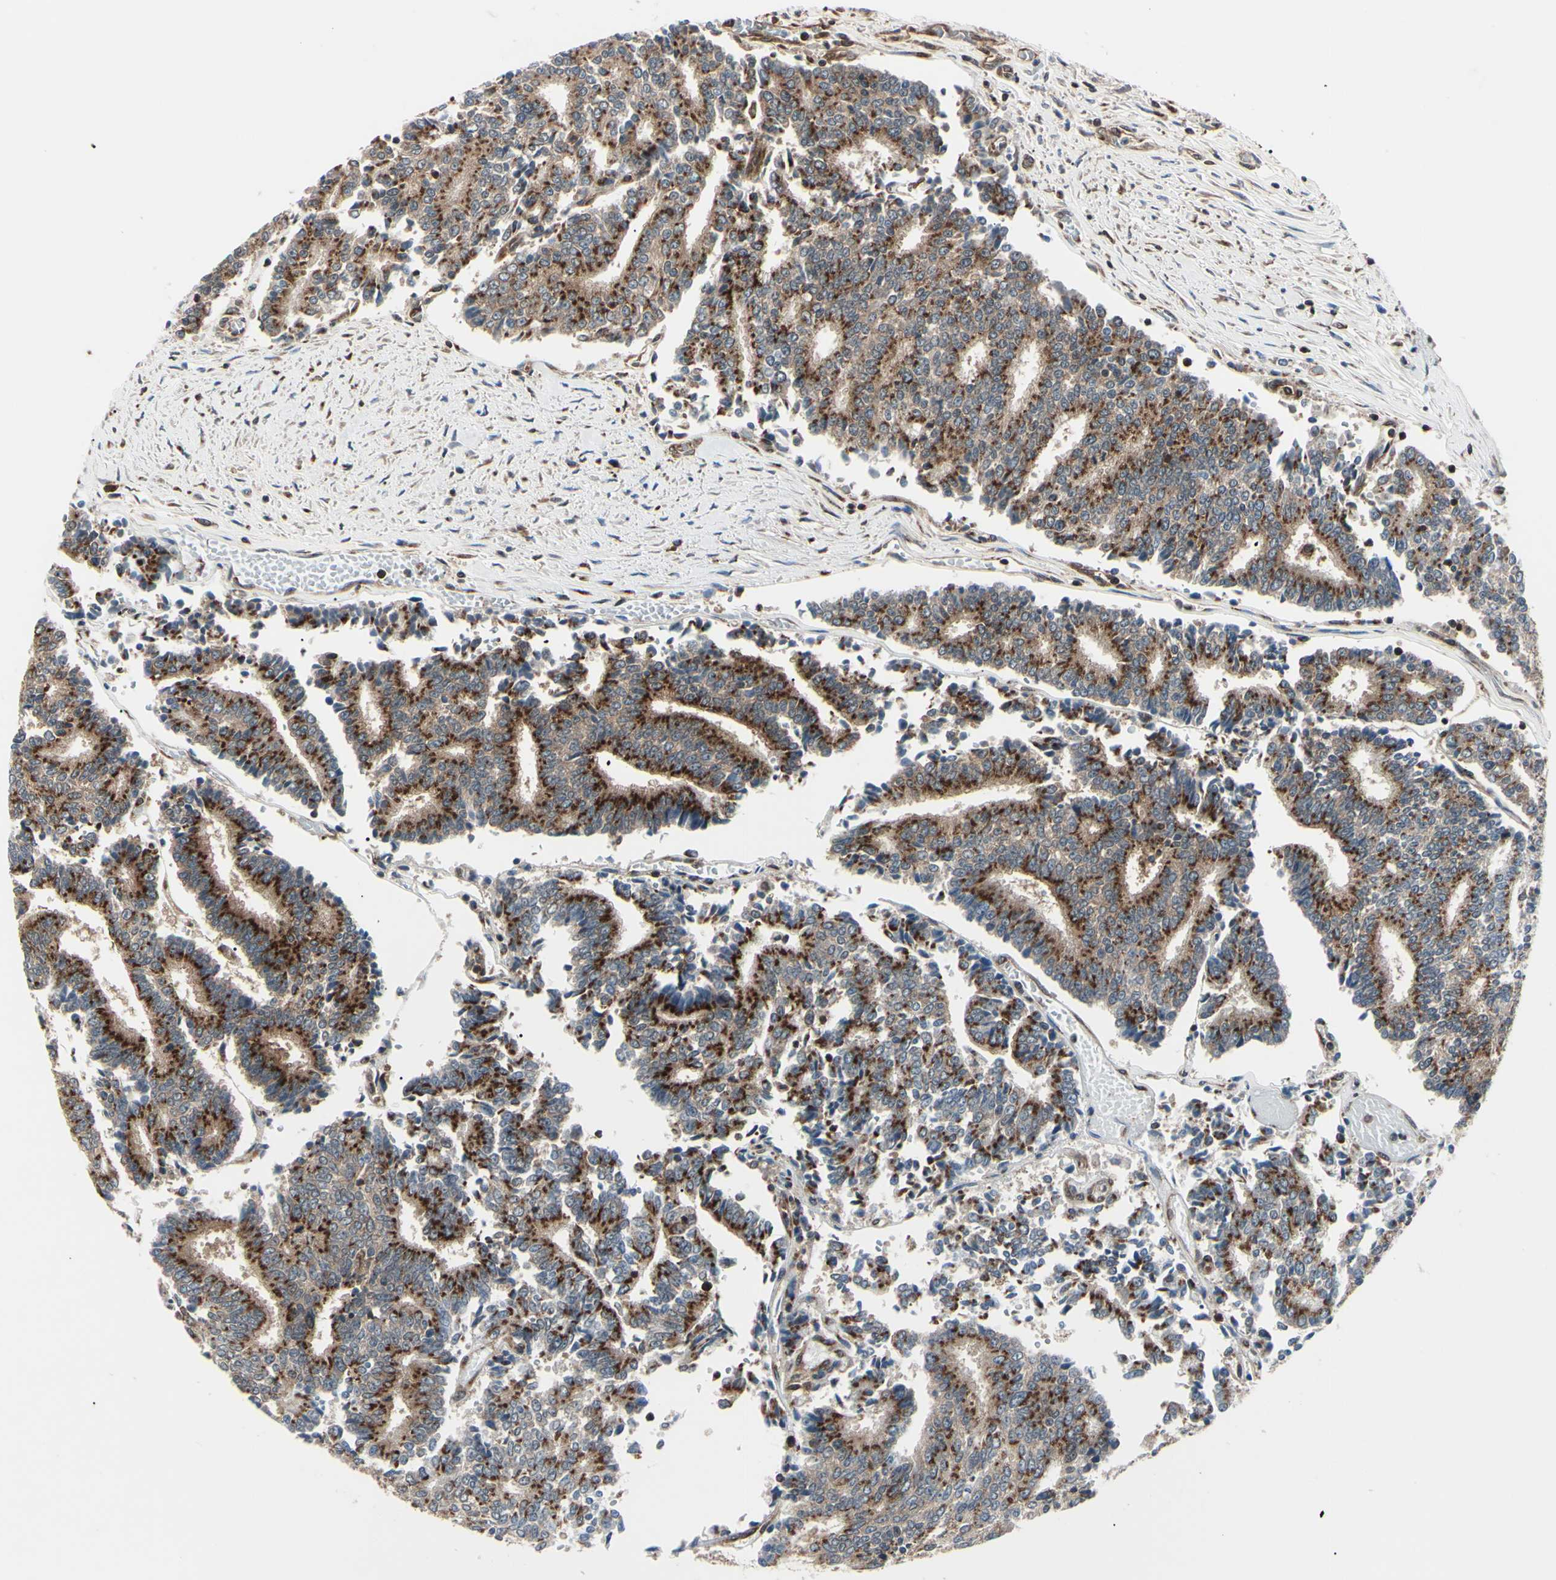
{"staining": {"intensity": "moderate", "quantity": ">75%", "location": "cytoplasmic/membranous"}, "tissue": "prostate cancer", "cell_type": "Tumor cells", "image_type": "cancer", "snomed": [{"axis": "morphology", "description": "Normal tissue, NOS"}, {"axis": "morphology", "description": "Adenocarcinoma, High grade"}, {"axis": "topography", "description": "Prostate"}, {"axis": "topography", "description": "Seminal veicle"}], "caption": "Immunohistochemistry (IHC) of human prostate cancer exhibits medium levels of moderate cytoplasmic/membranous positivity in about >75% of tumor cells.", "gene": "MAPRE1", "patient": {"sex": "male", "age": 55}}